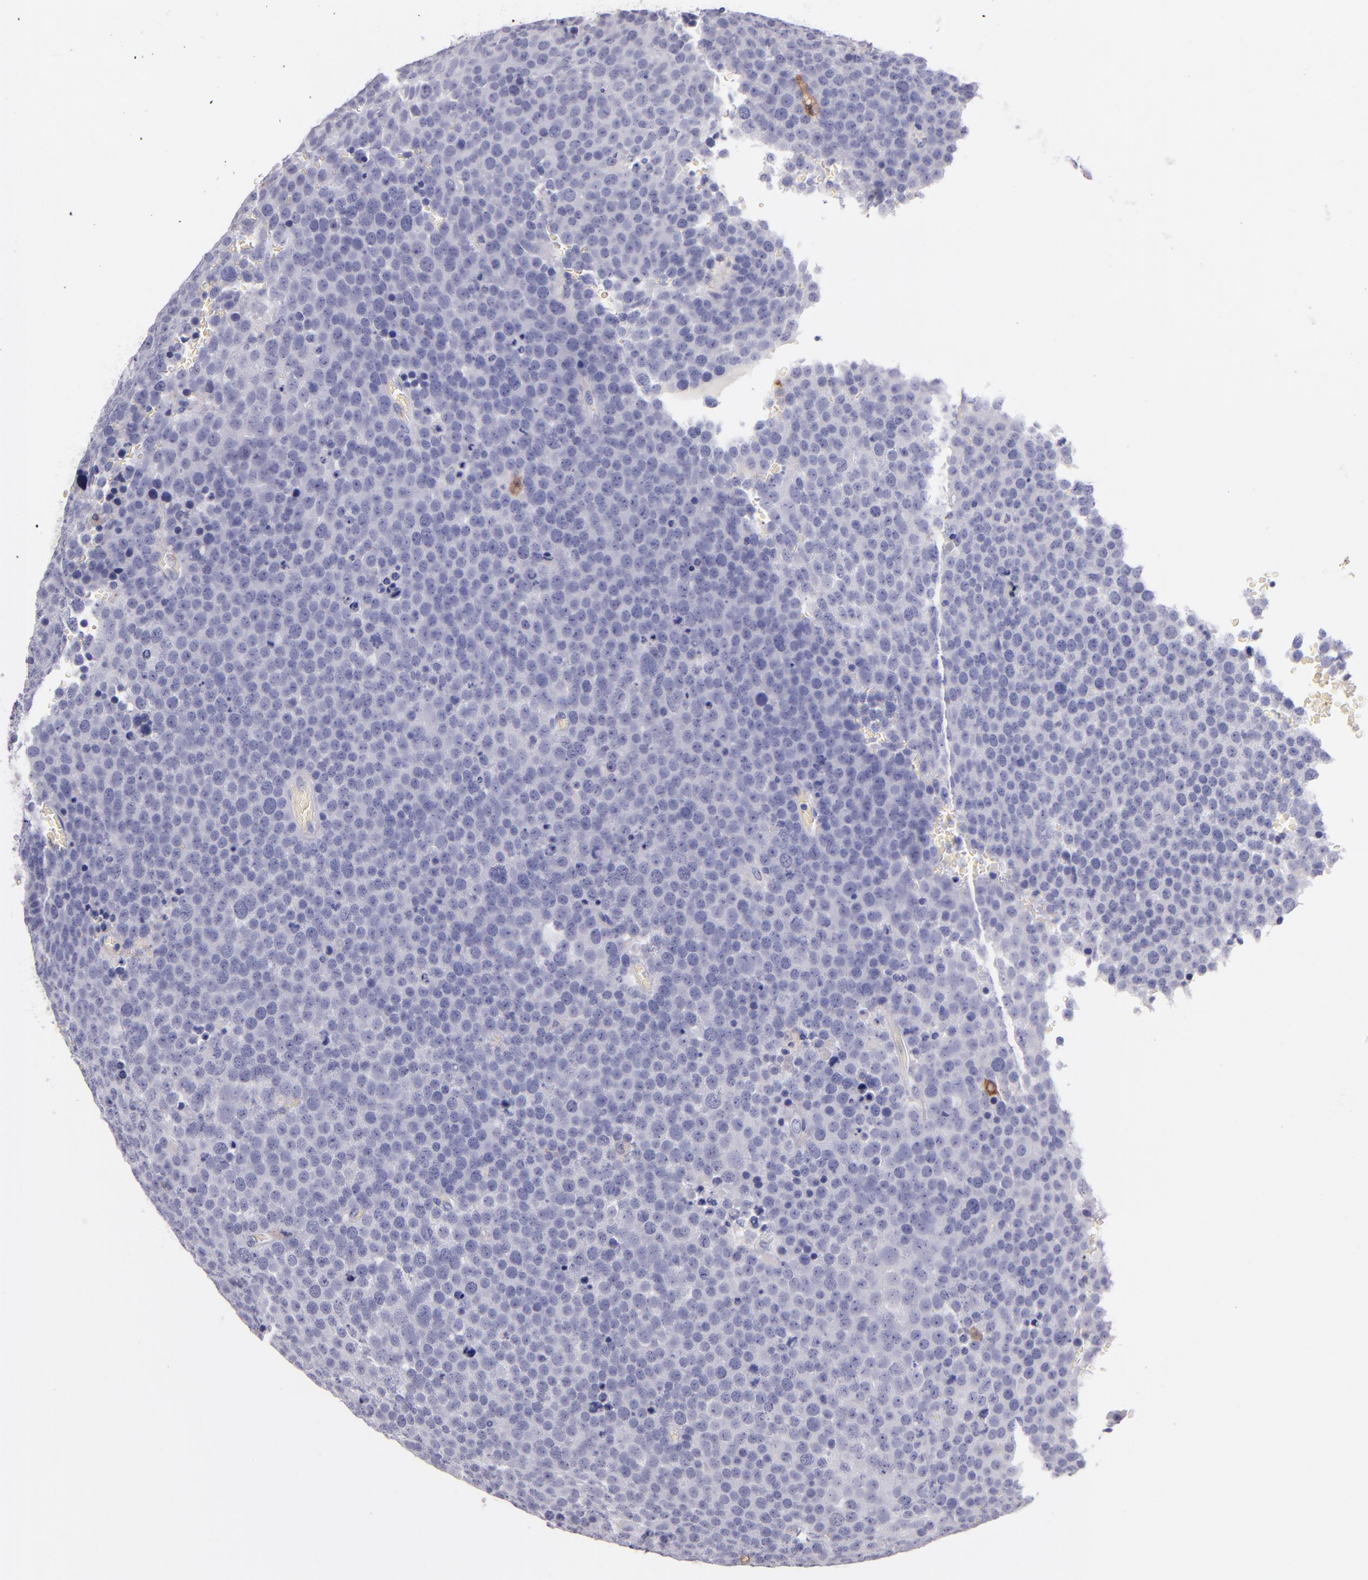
{"staining": {"intensity": "moderate", "quantity": "<25%", "location": "cytoplasmic/membranous"}, "tissue": "testis cancer", "cell_type": "Tumor cells", "image_type": "cancer", "snomed": [{"axis": "morphology", "description": "Seminoma, NOS"}, {"axis": "topography", "description": "Testis"}], "caption": "Testis cancer stained with a brown dye demonstrates moderate cytoplasmic/membranous positive staining in about <25% of tumor cells.", "gene": "F13A1", "patient": {"sex": "male", "age": 71}}